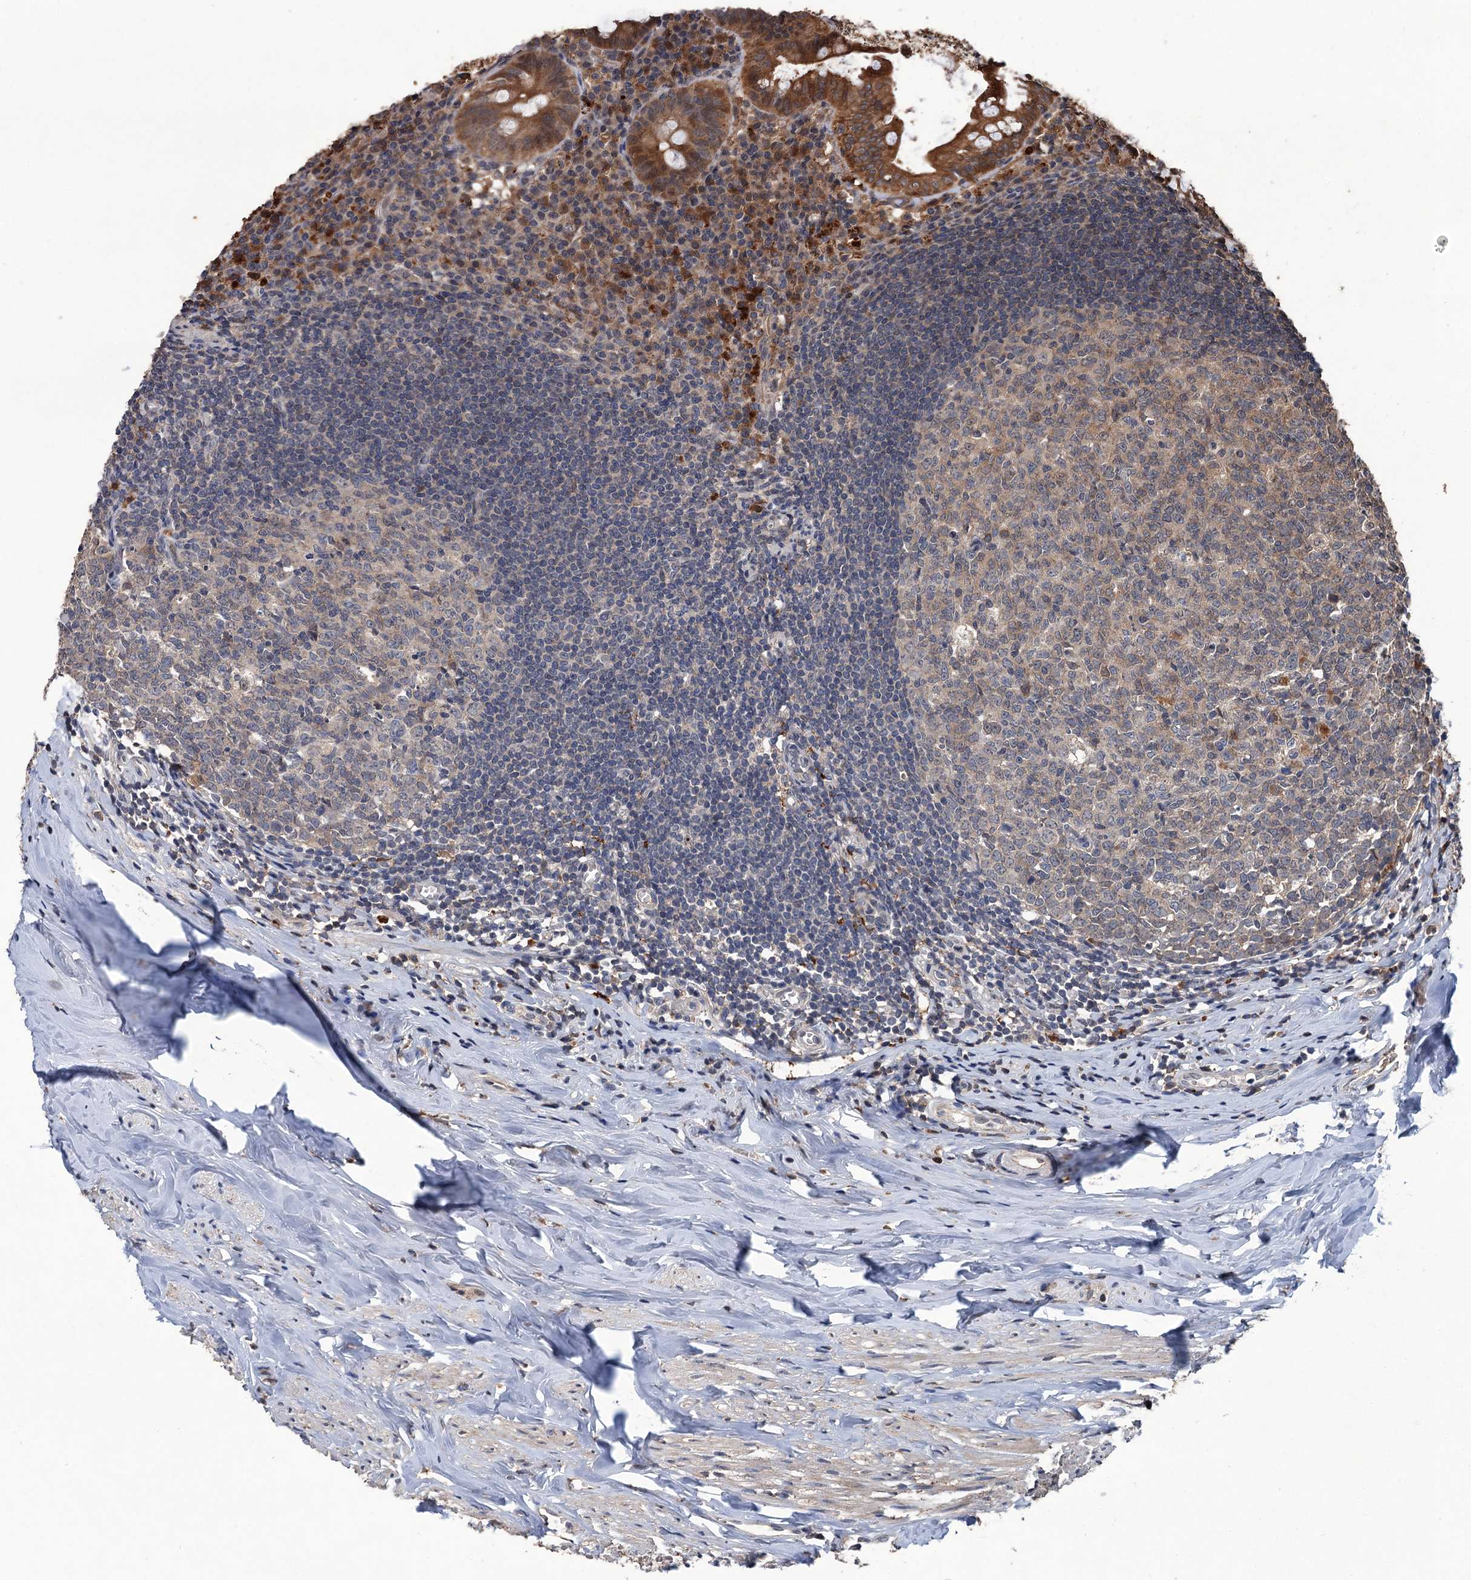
{"staining": {"intensity": "moderate", "quantity": ">75%", "location": "cytoplasmic/membranous"}, "tissue": "appendix", "cell_type": "Glandular cells", "image_type": "normal", "snomed": [{"axis": "morphology", "description": "Normal tissue, NOS"}, {"axis": "topography", "description": "Appendix"}], "caption": "The micrograph exhibits staining of unremarkable appendix, revealing moderate cytoplasmic/membranous protein expression (brown color) within glandular cells.", "gene": "ZNF438", "patient": {"sex": "female", "age": 51}}